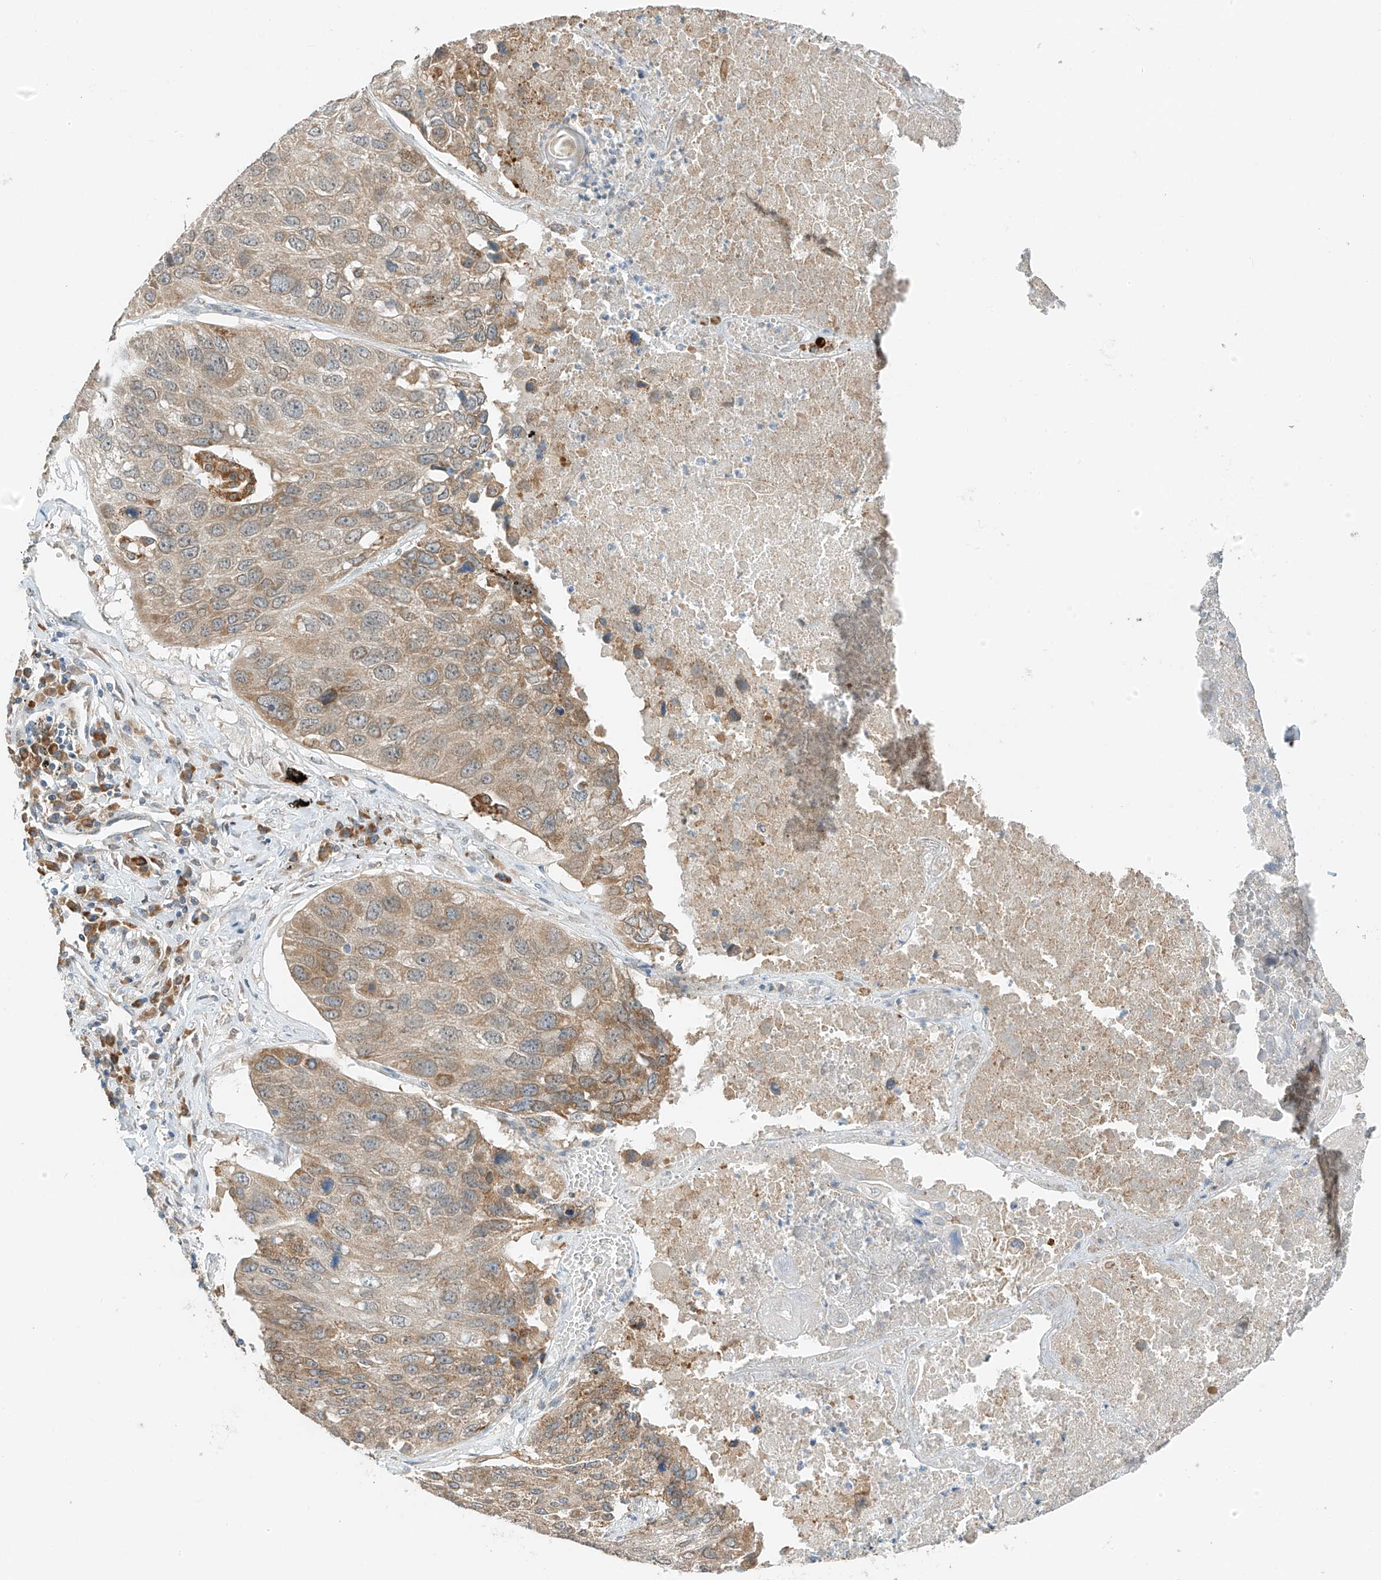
{"staining": {"intensity": "moderate", "quantity": ">75%", "location": "cytoplasmic/membranous"}, "tissue": "lung cancer", "cell_type": "Tumor cells", "image_type": "cancer", "snomed": [{"axis": "morphology", "description": "Squamous cell carcinoma, NOS"}, {"axis": "topography", "description": "Lung"}], "caption": "About >75% of tumor cells in squamous cell carcinoma (lung) show moderate cytoplasmic/membranous protein positivity as visualized by brown immunohistochemical staining.", "gene": "PPA2", "patient": {"sex": "male", "age": 61}}